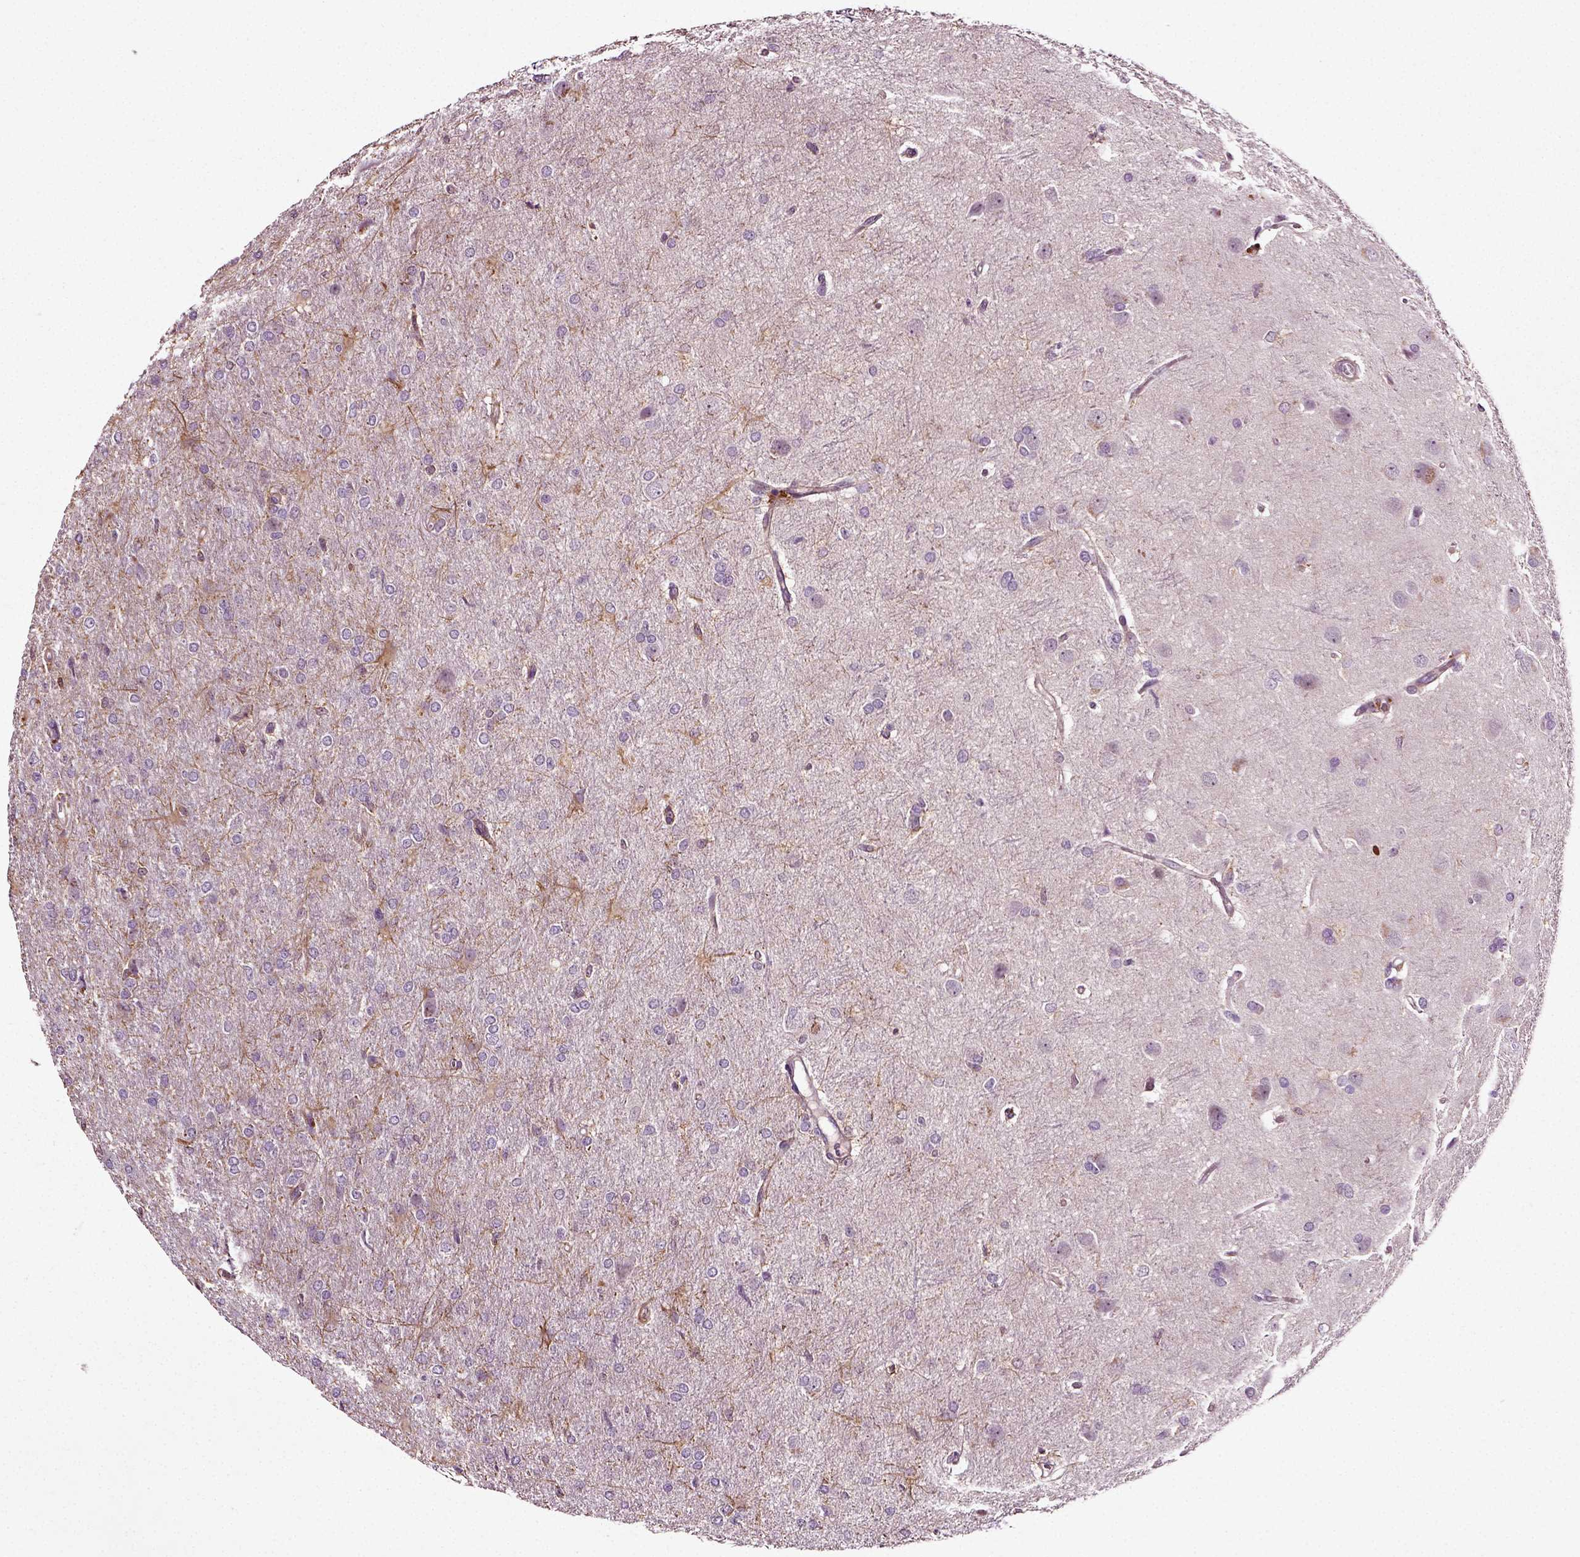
{"staining": {"intensity": "negative", "quantity": "none", "location": "none"}, "tissue": "glioma", "cell_type": "Tumor cells", "image_type": "cancer", "snomed": [{"axis": "morphology", "description": "Glioma, malignant, High grade"}, {"axis": "topography", "description": "Brain"}], "caption": "There is no significant positivity in tumor cells of glioma. (DAB immunohistochemistry visualized using brightfield microscopy, high magnification).", "gene": "RHOF", "patient": {"sex": "male", "age": 68}}